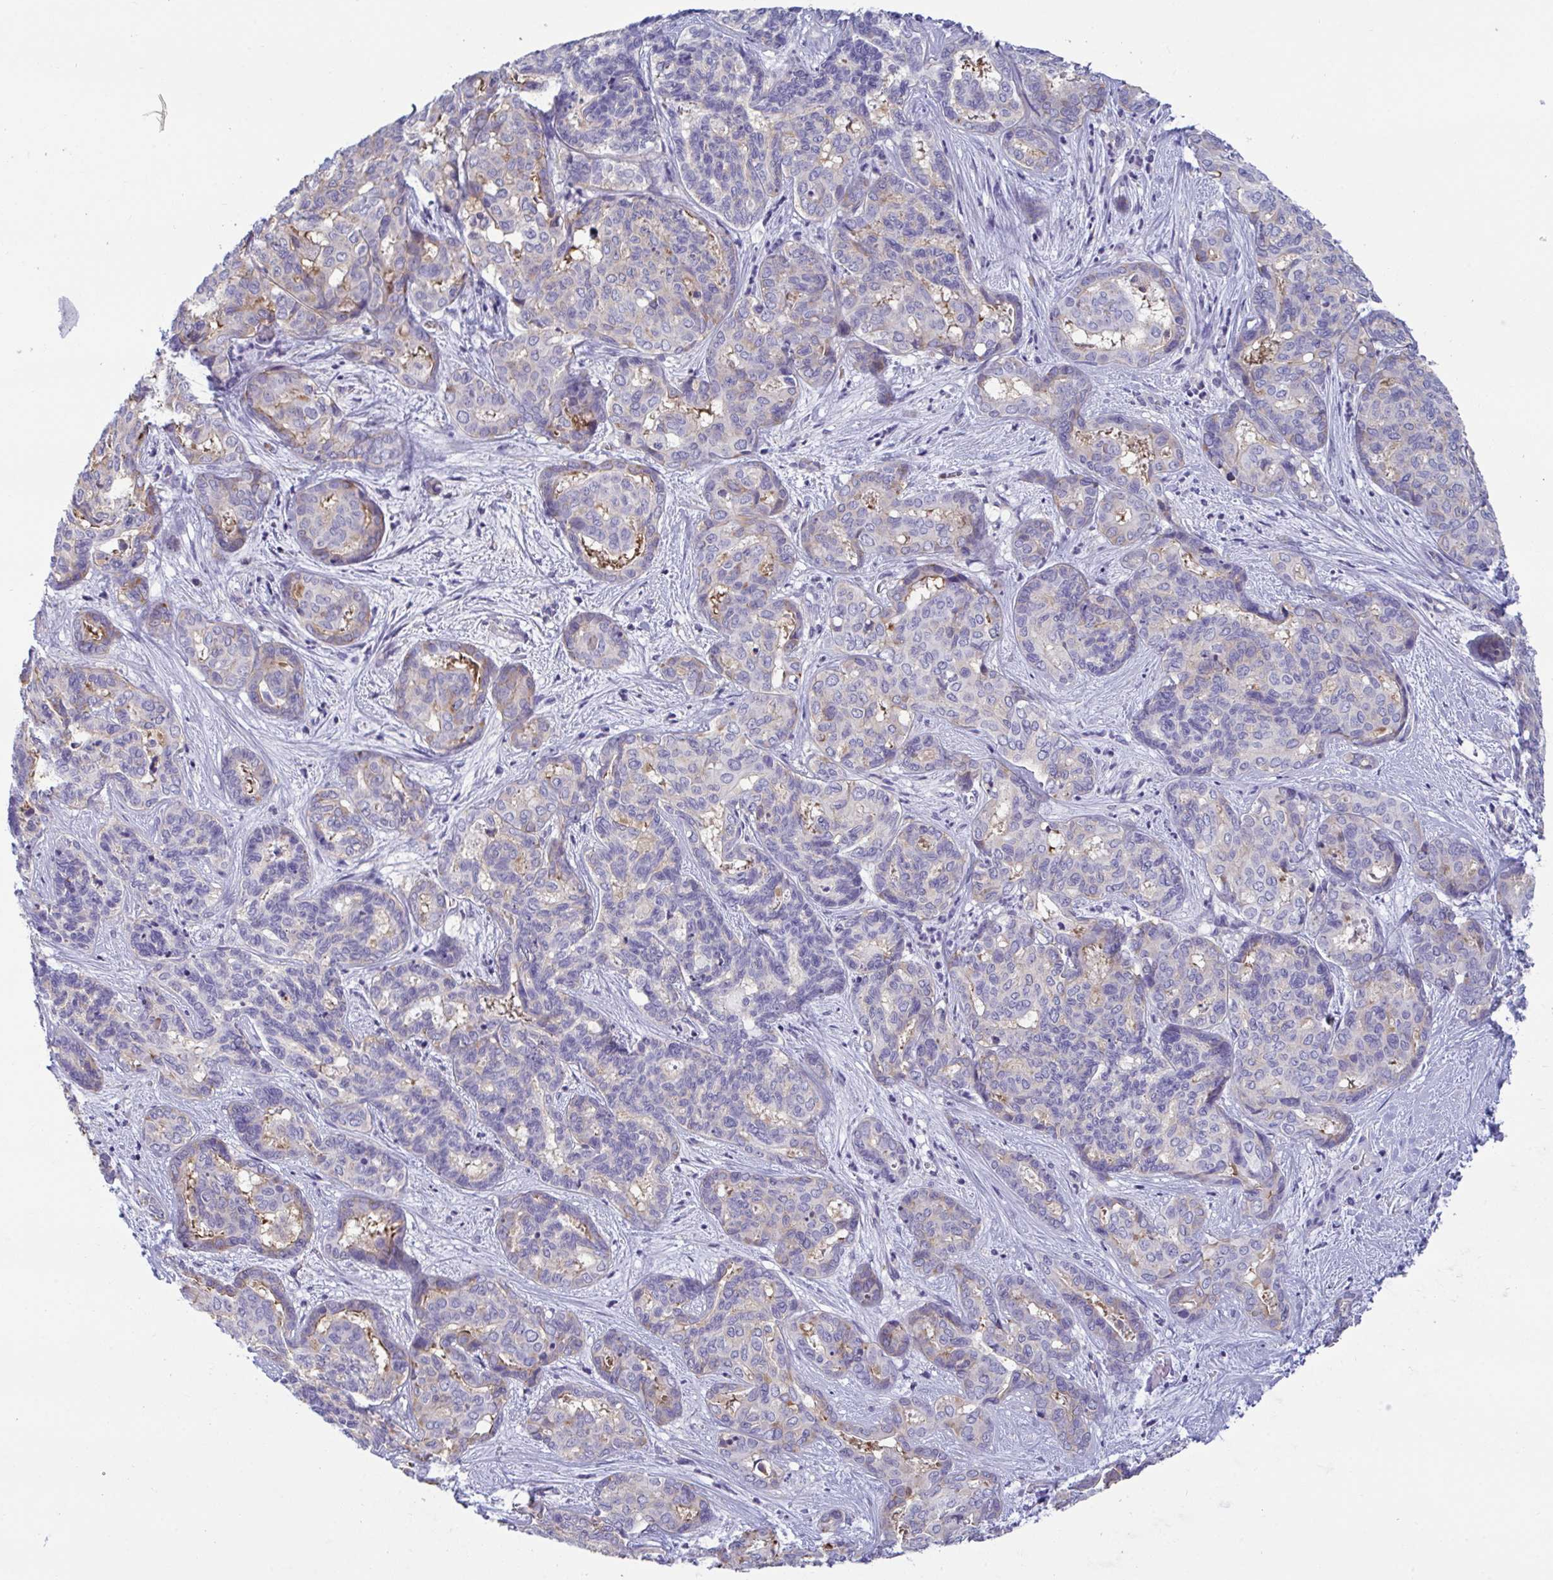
{"staining": {"intensity": "negative", "quantity": "none", "location": "none"}, "tissue": "liver cancer", "cell_type": "Tumor cells", "image_type": "cancer", "snomed": [{"axis": "morphology", "description": "Cholangiocarcinoma"}, {"axis": "topography", "description": "Liver"}], "caption": "Immunohistochemistry photomicrograph of human cholangiocarcinoma (liver) stained for a protein (brown), which displays no staining in tumor cells.", "gene": "MS4A14", "patient": {"sex": "female", "age": 64}}